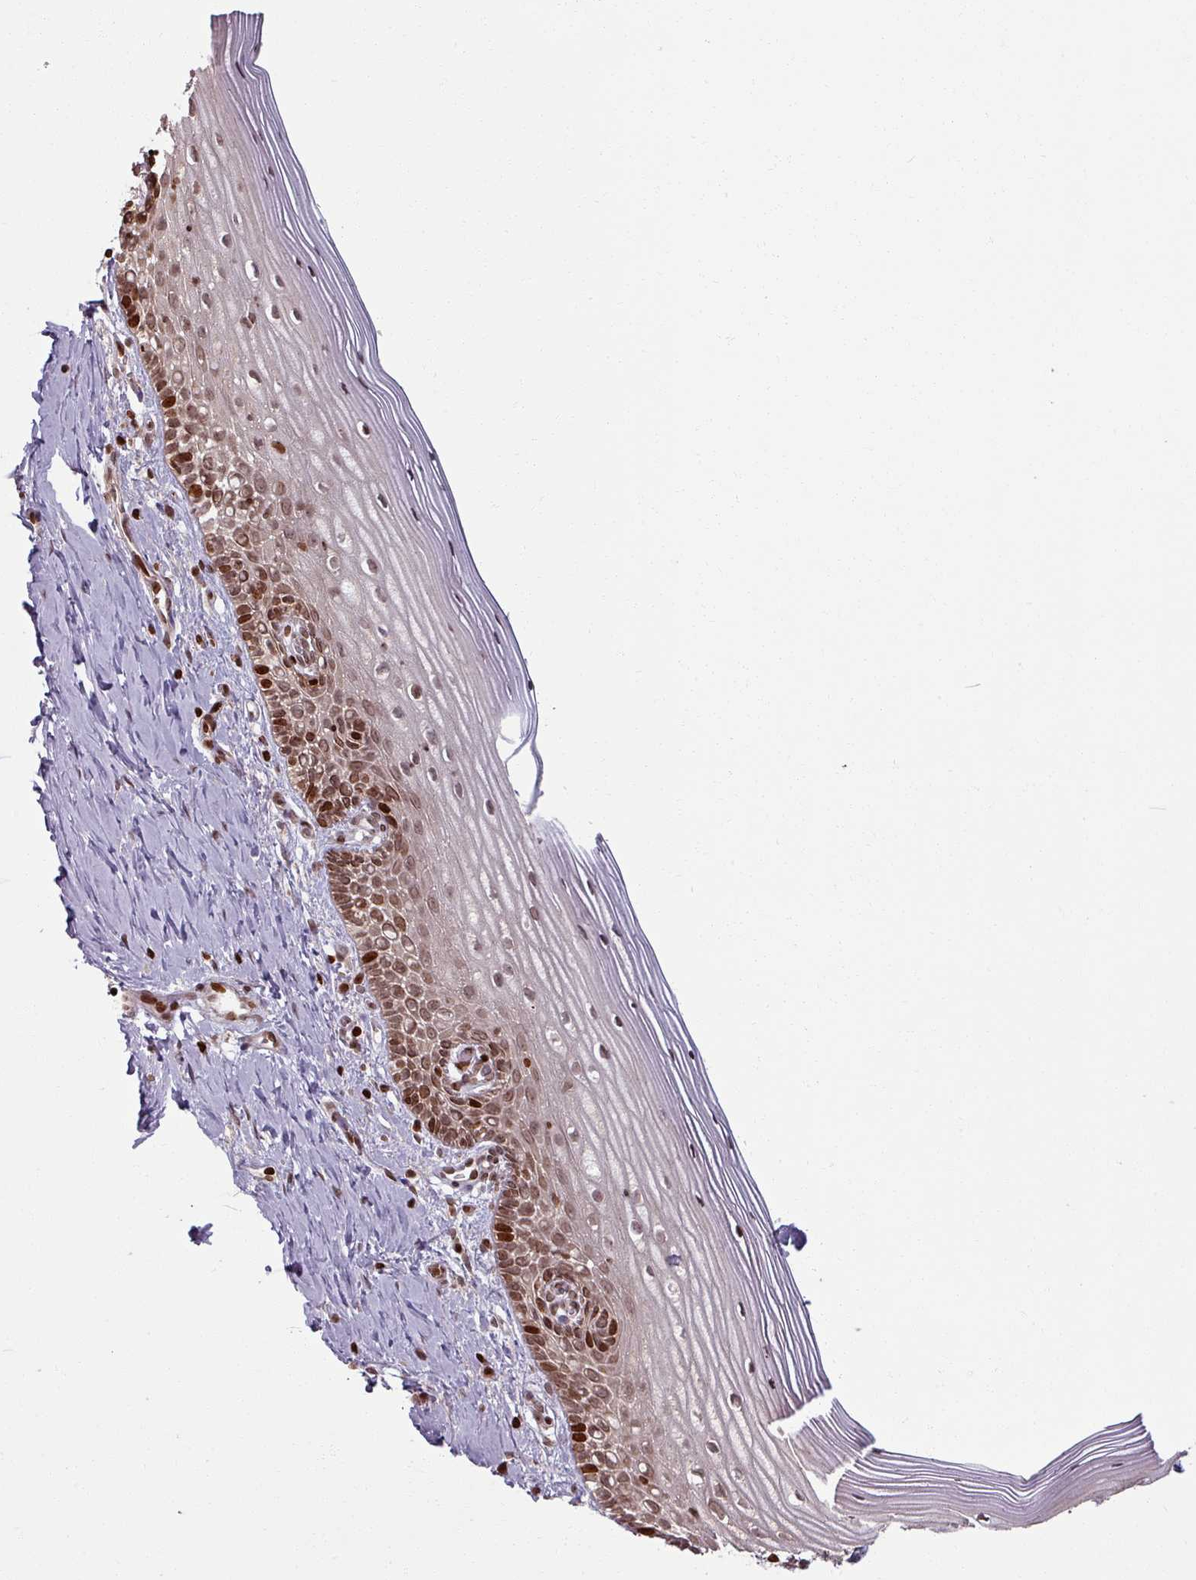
{"staining": {"intensity": "moderate", "quantity": ">75%", "location": "nuclear"}, "tissue": "cervix", "cell_type": "Glandular cells", "image_type": "normal", "snomed": [{"axis": "morphology", "description": "Normal tissue, NOS"}, {"axis": "topography", "description": "Cervix"}], "caption": "Immunohistochemical staining of unremarkable cervix shows medium levels of moderate nuclear staining in approximately >75% of glandular cells. The staining was performed using DAB (3,3'-diaminobenzidine) to visualize the protein expression in brown, while the nuclei were stained in blue with hematoxylin (Magnification: 20x).", "gene": "NCOR1", "patient": {"sex": "female", "age": 44}}